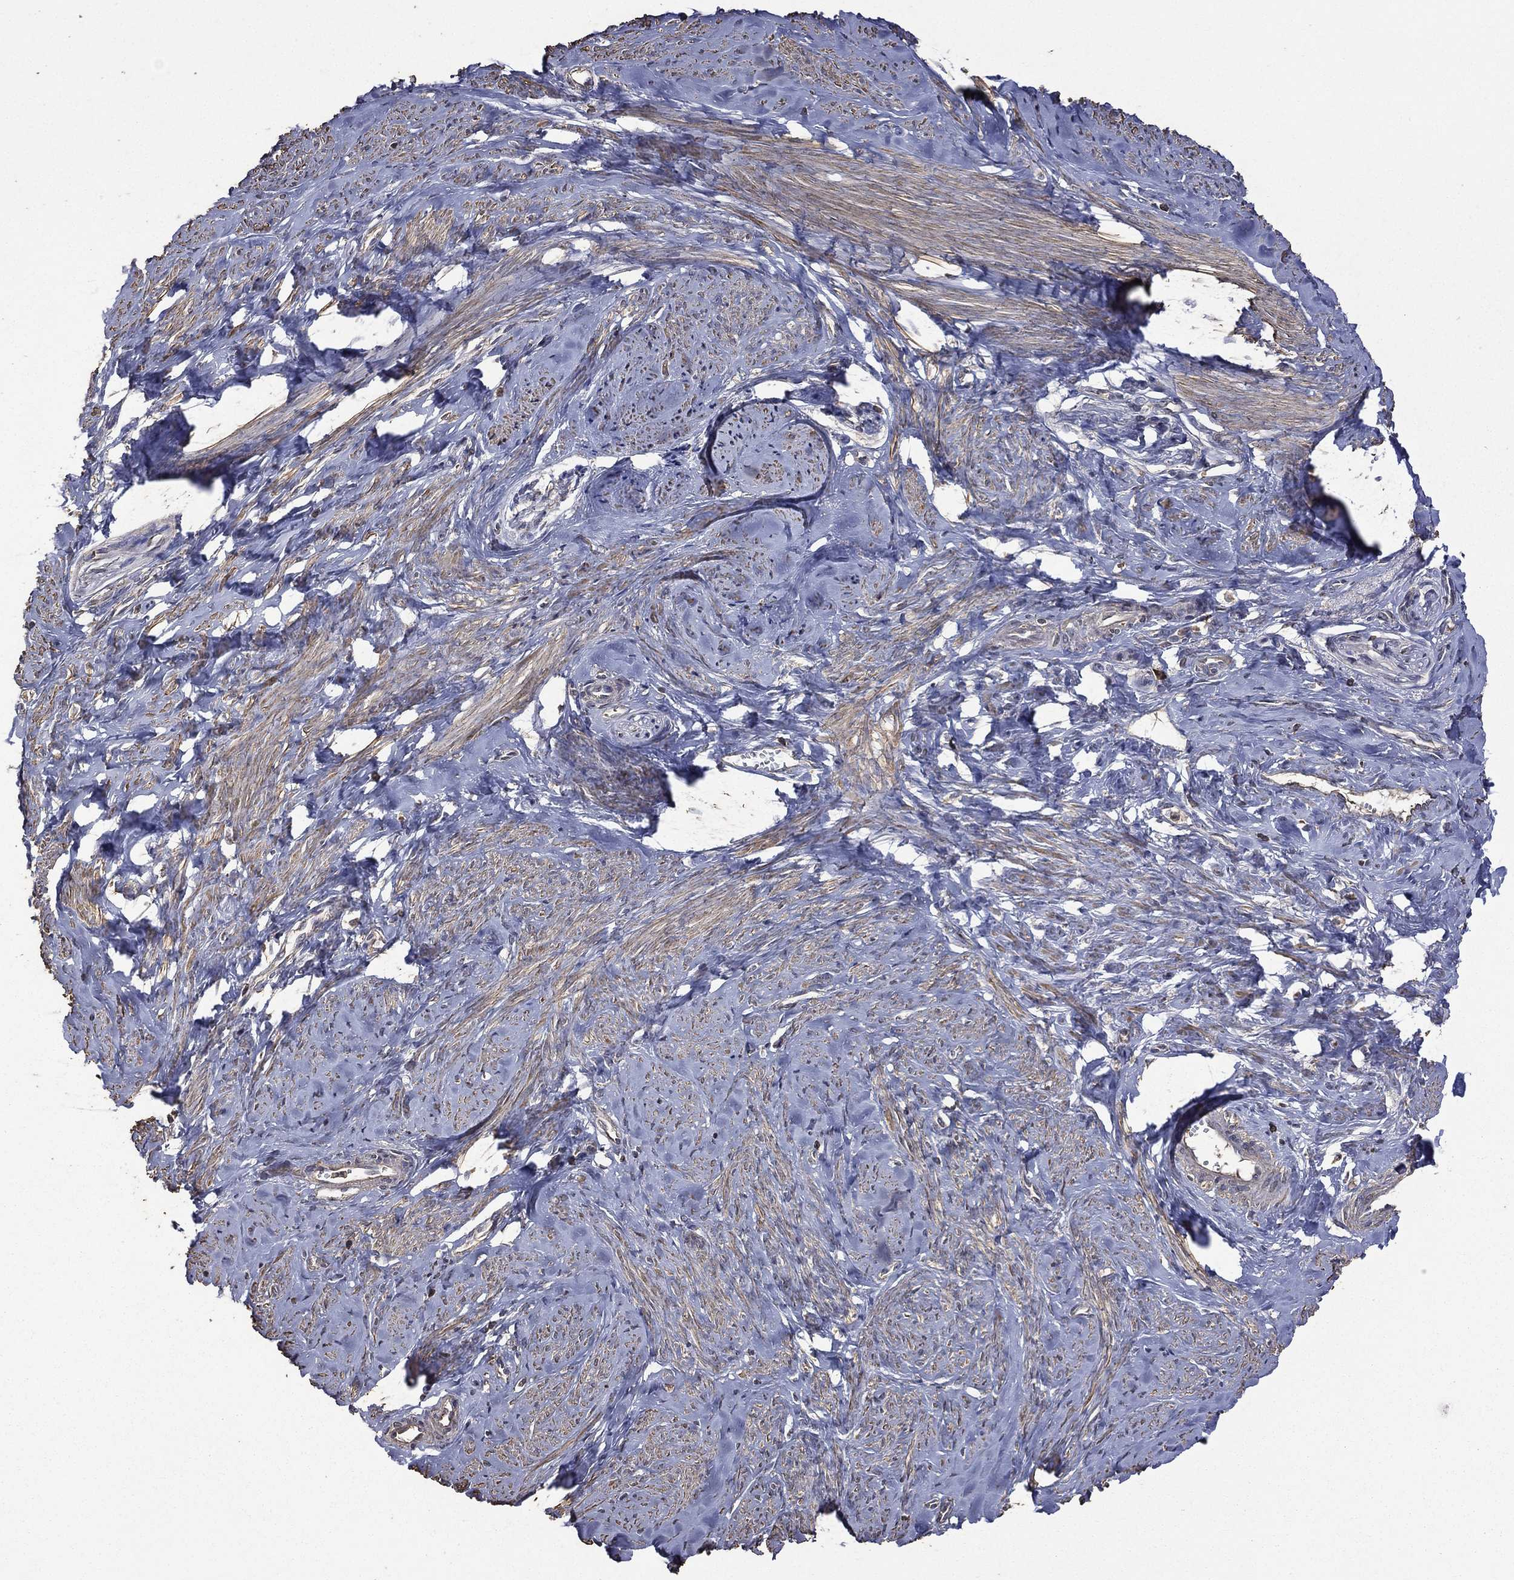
{"staining": {"intensity": "moderate", "quantity": ">75%", "location": "cytoplasmic/membranous"}, "tissue": "smooth muscle", "cell_type": "Smooth muscle cells", "image_type": "normal", "snomed": [{"axis": "morphology", "description": "Normal tissue, NOS"}, {"axis": "topography", "description": "Smooth muscle"}], "caption": "Immunohistochemistry micrograph of unremarkable human smooth muscle stained for a protein (brown), which displays medium levels of moderate cytoplasmic/membranous positivity in about >75% of smooth muscle cells.", "gene": "METTL27", "patient": {"sex": "female", "age": 48}}